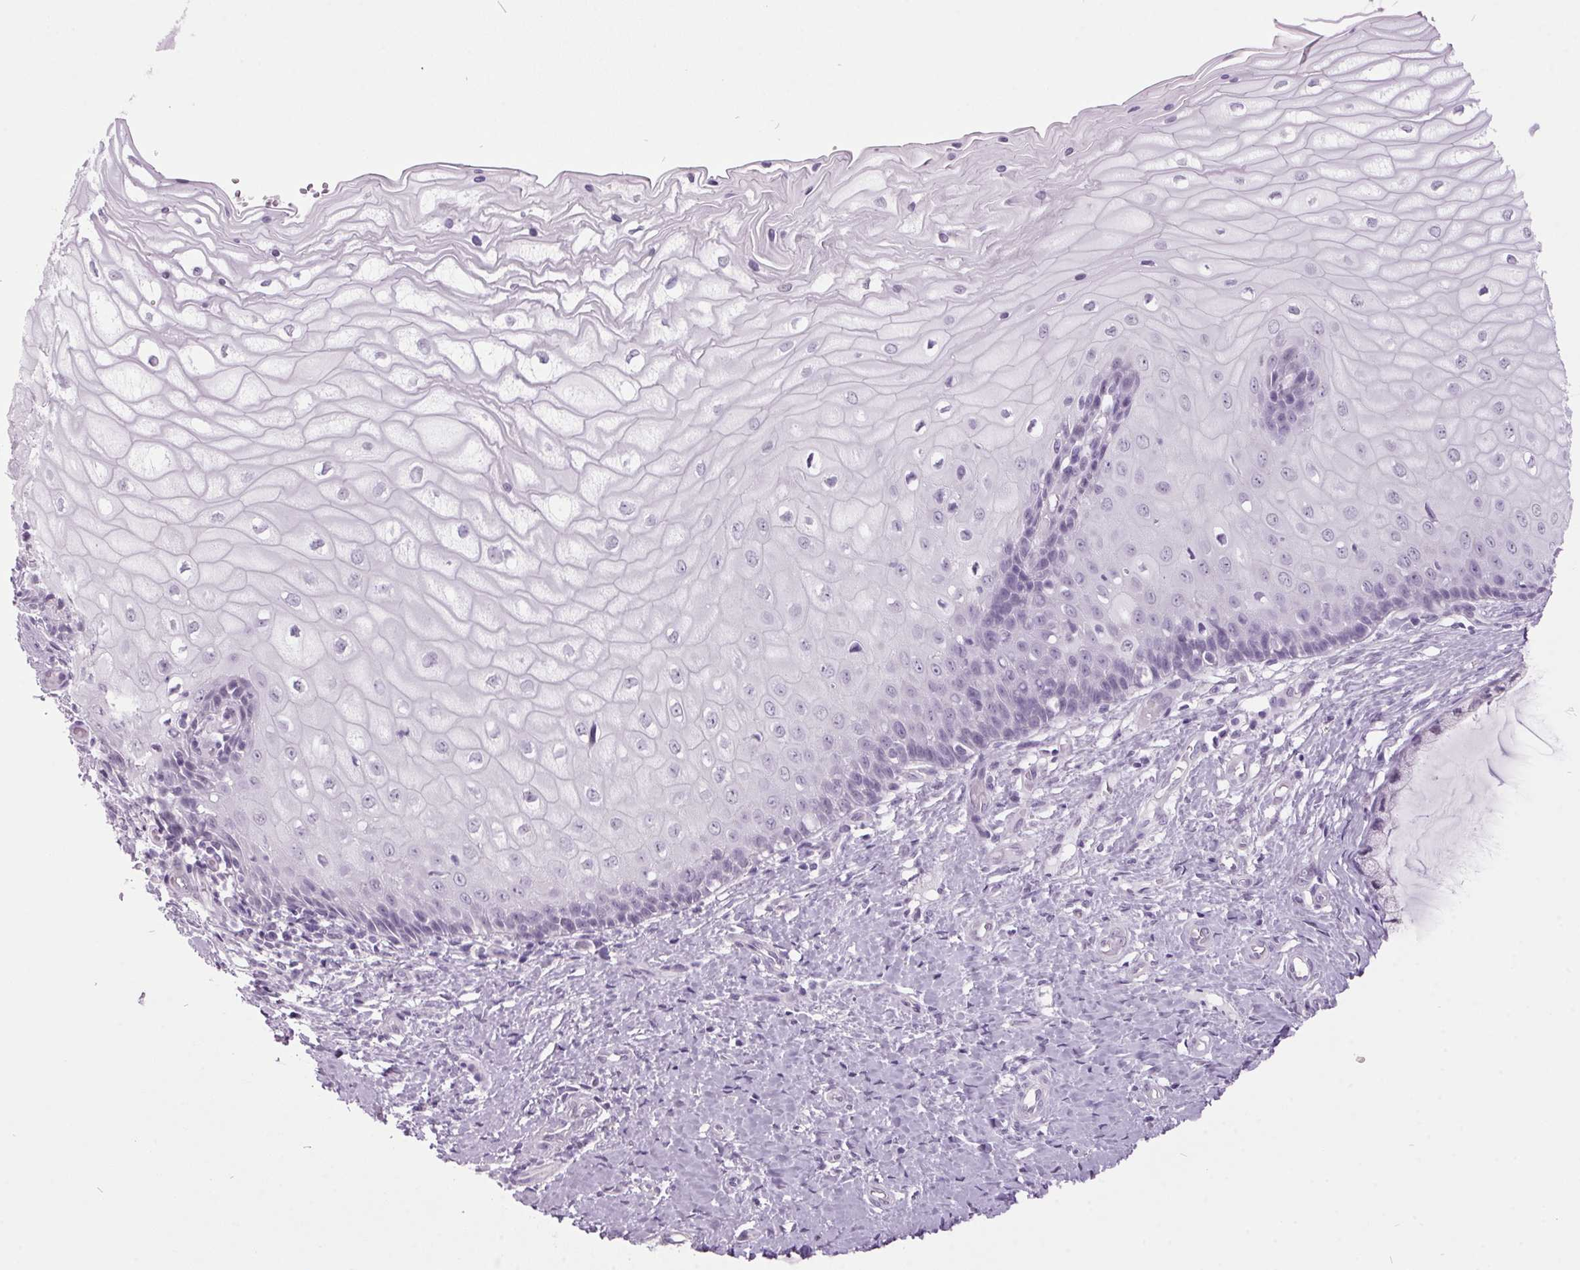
{"staining": {"intensity": "negative", "quantity": "none", "location": "none"}, "tissue": "cervix", "cell_type": "Glandular cells", "image_type": "normal", "snomed": [{"axis": "morphology", "description": "Normal tissue, NOS"}, {"axis": "topography", "description": "Cervix"}], "caption": "This is an immunohistochemistry photomicrograph of unremarkable cervix. There is no staining in glandular cells.", "gene": "ODAD2", "patient": {"sex": "female", "age": 37}}